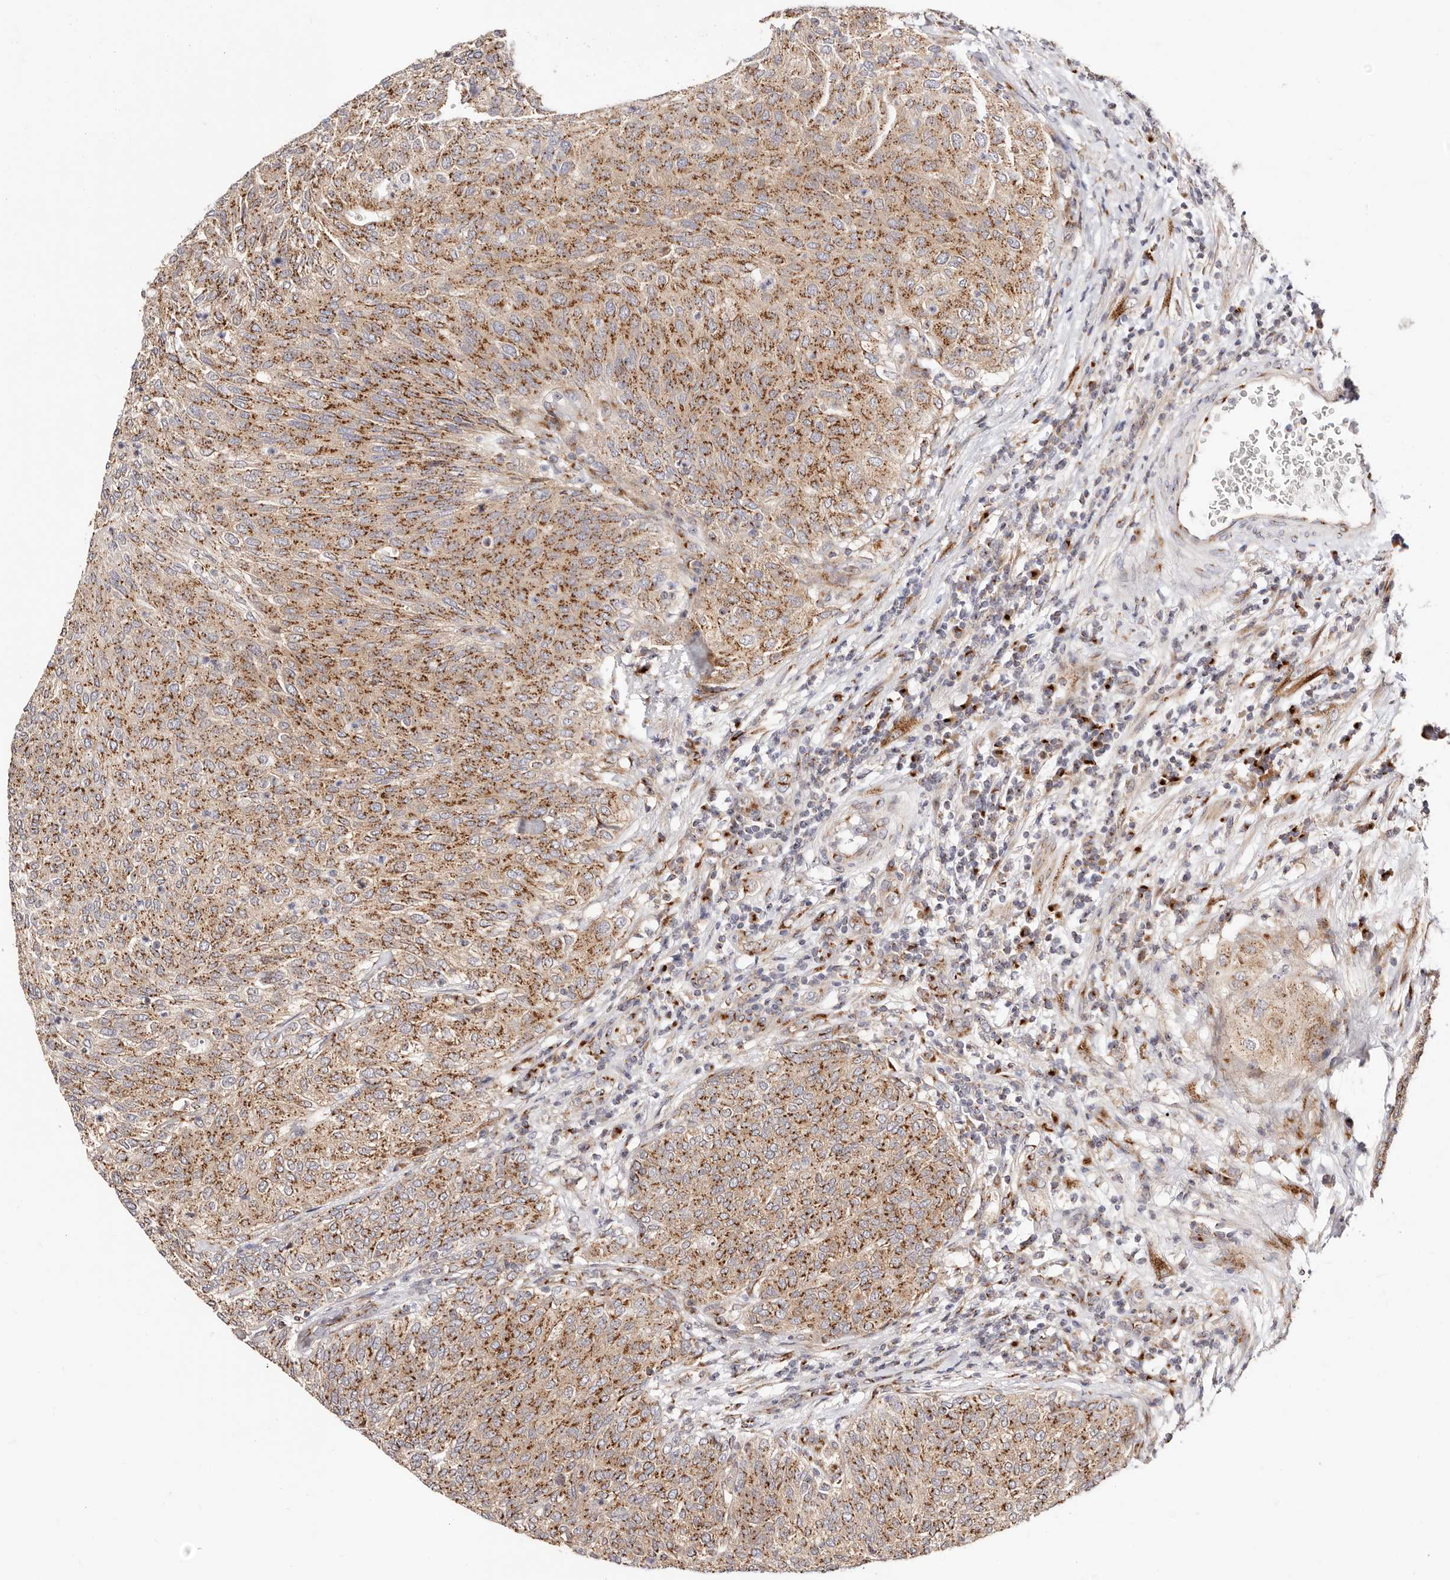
{"staining": {"intensity": "strong", "quantity": ">75%", "location": "cytoplasmic/membranous"}, "tissue": "urothelial cancer", "cell_type": "Tumor cells", "image_type": "cancer", "snomed": [{"axis": "morphology", "description": "Urothelial carcinoma, Low grade"}, {"axis": "topography", "description": "Urinary bladder"}], "caption": "Immunohistochemistry of urothelial cancer demonstrates high levels of strong cytoplasmic/membranous expression in about >75% of tumor cells.", "gene": "MAPK6", "patient": {"sex": "female", "age": 79}}